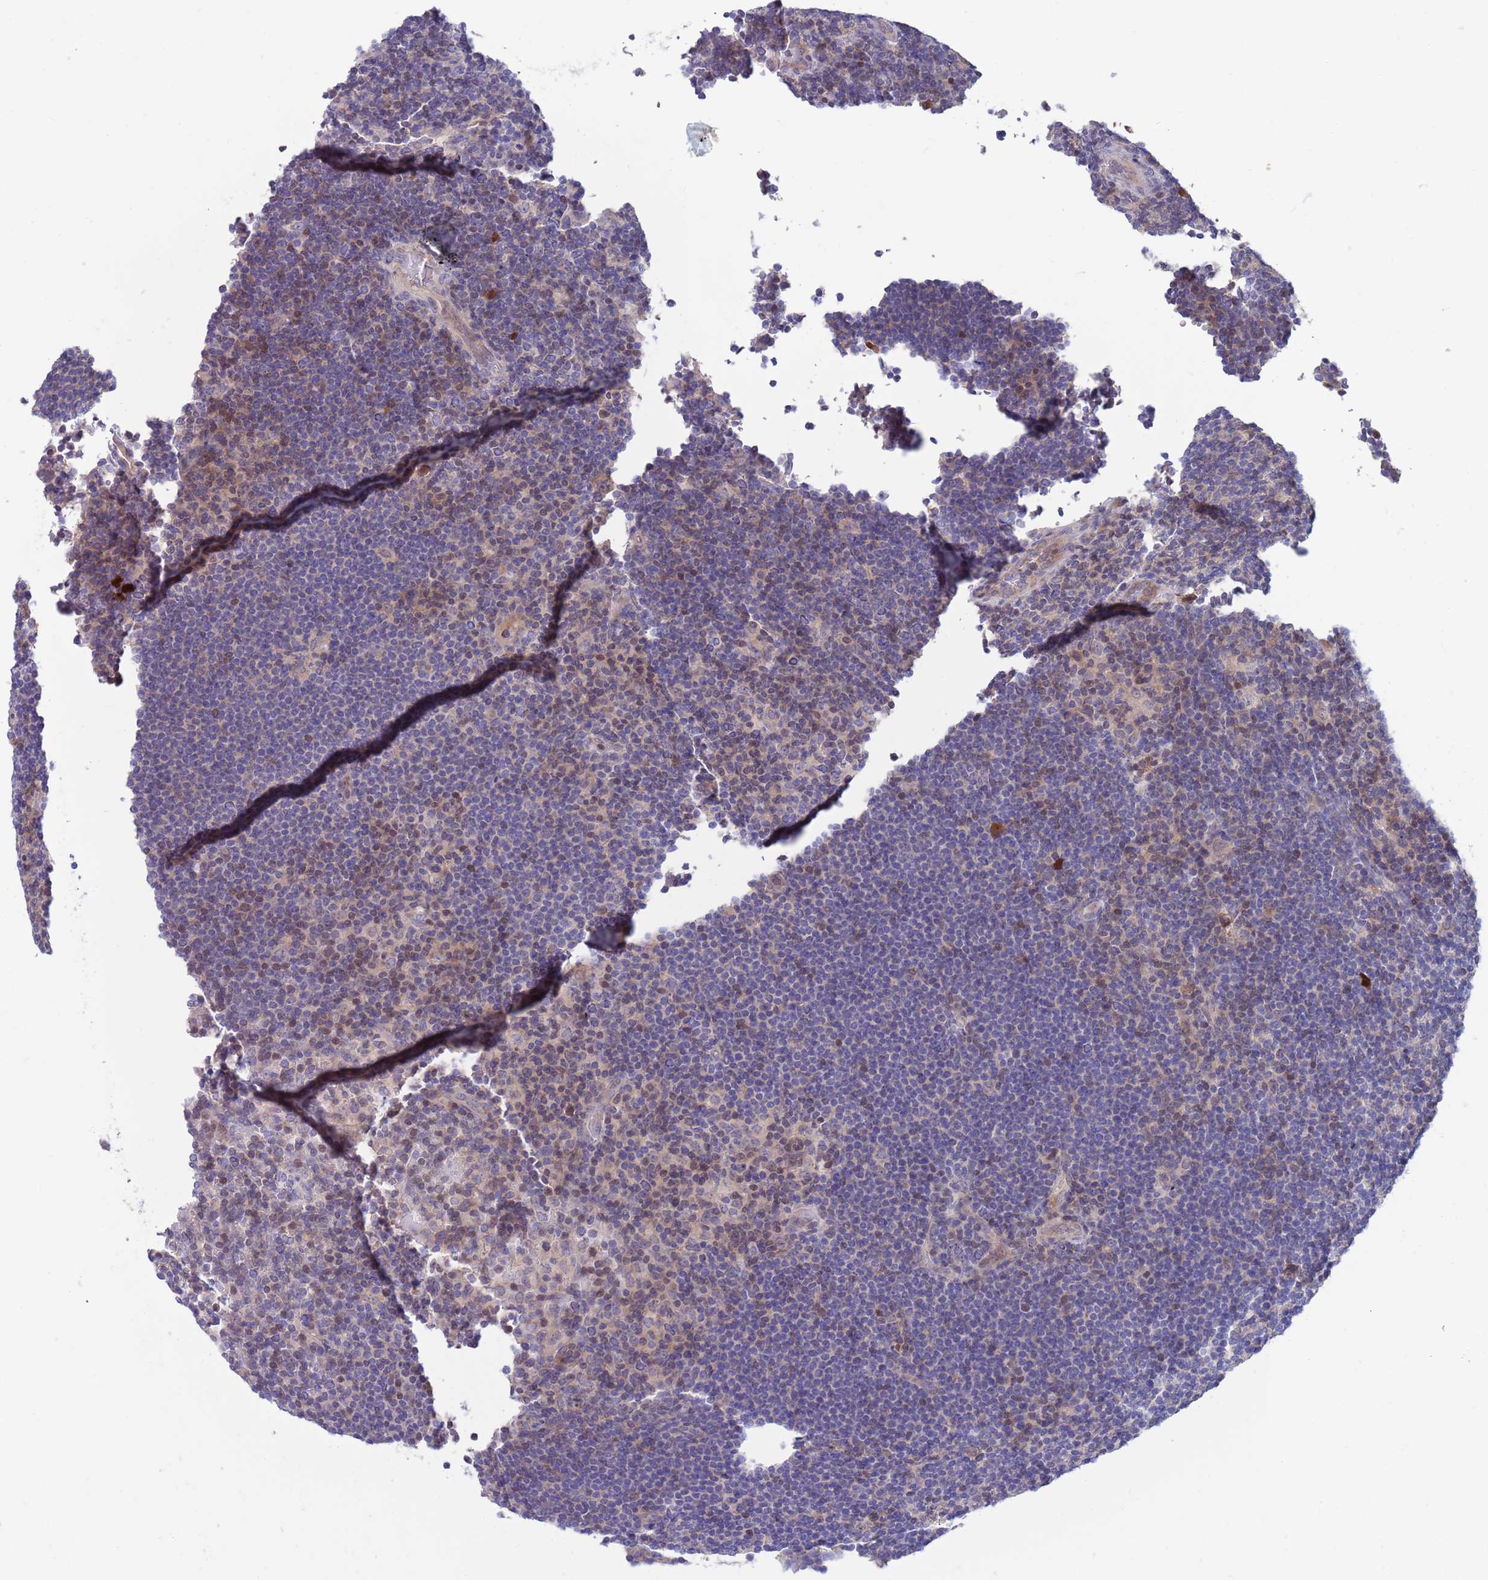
{"staining": {"intensity": "negative", "quantity": "none", "location": "none"}, "tissue": "lymphoma", "cell_type": "Tumor cells", "image_type": "cancer", "snomed": [{"axis": "morphology", "description": "Hodgkin's disease, NOS"}, {"axis": "topography", "description": "Lymph node"}], "caption": "High power microscopy photomicrograph of an immunohistochemistry (IHC) histopathology image of lymphoma, revealing no significant staining in tumor cells.", "gene": "KLHL29", "patient": {"sex": "female", "age": 57}}